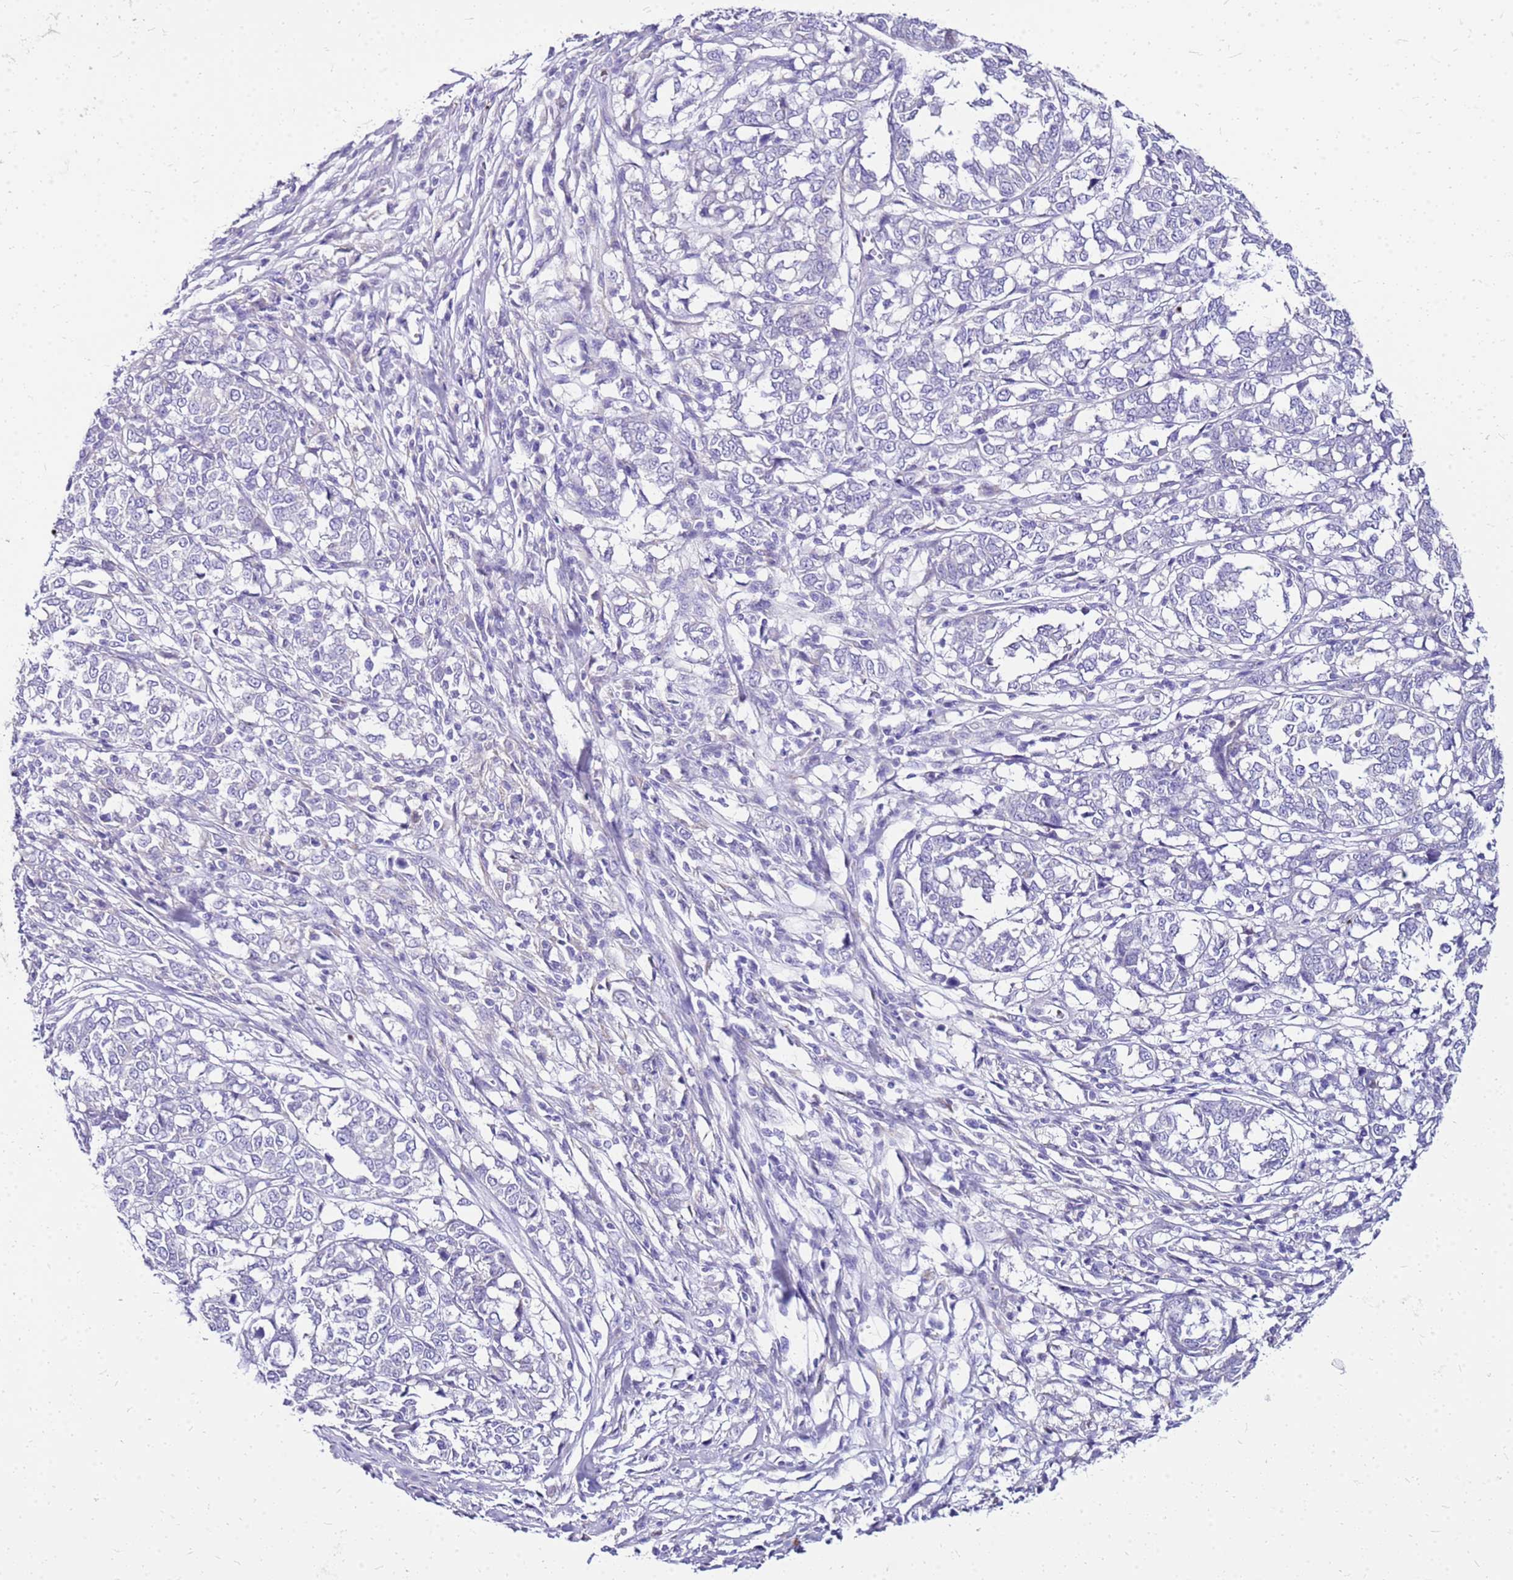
{"staining": {"intensity": "weak", "quantity": "<25%", "location": "cytoplasmic/membranous"}, "tissue": "melanoma", "cell_type": "Tumor cells", "image_type": "cancer", "snomed": [{"axis": "morphology", "description": "Malignant melanoma, NOS"}, {"axis": "topography", "description": "Skin"}], "caption": "This is a histopathology image of immunohistochemistry staining of melanoma, which shows no positivity in tumor cells.", "gene": "DCDC2B", "patient": {"sex": "female", "age": 72}}